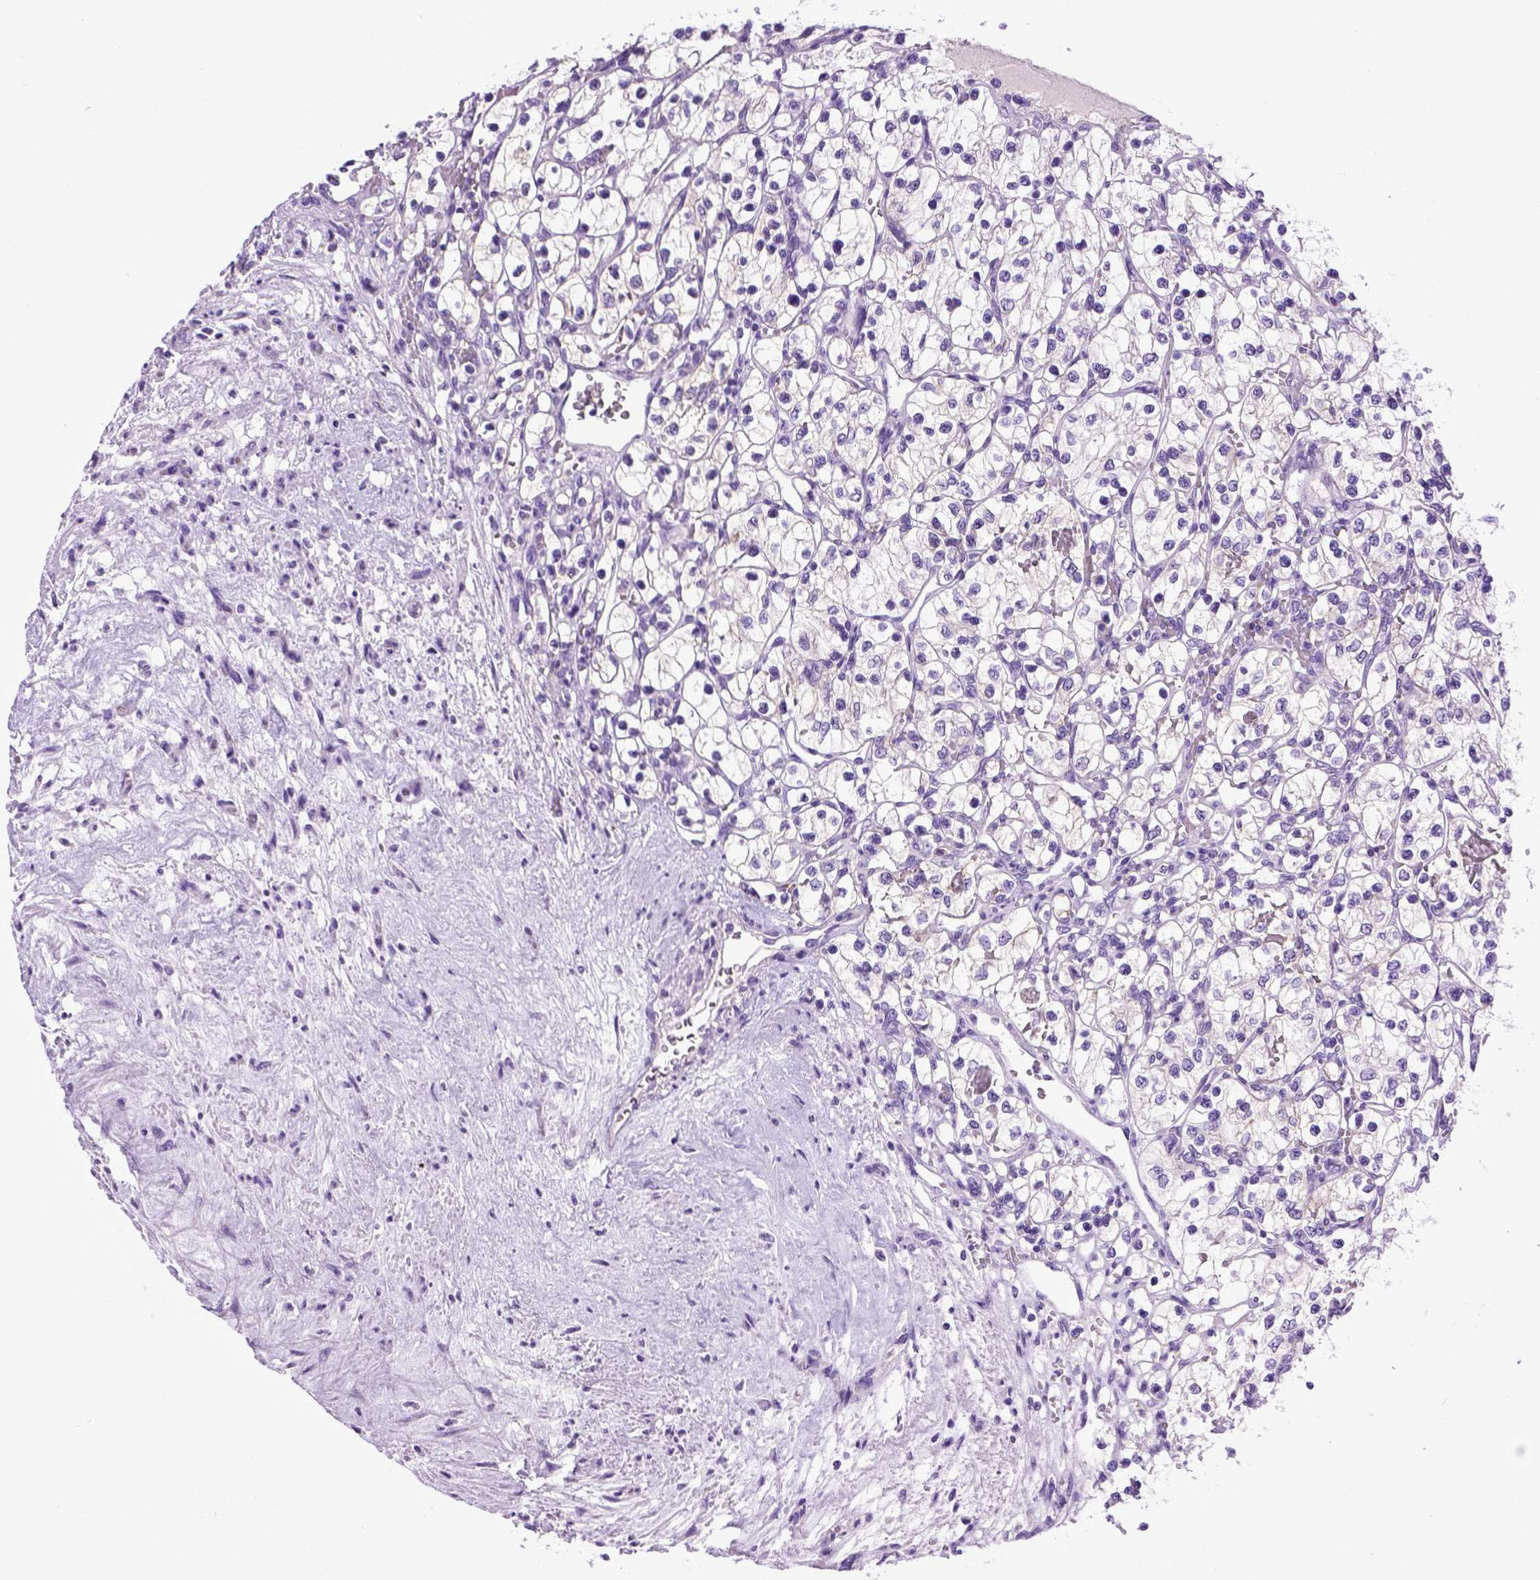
{"staining": {"intensity": "negative", "quantity": "none", "location": "none"}, "tissue": "renal cancer", "cell_type": "Tumor cells", "image_type": "cancer", "snomed": [{"axis": "morphology", "description": "Adenocarcinoma, NOS"}, {"axis": "topography", "description": "Kidney"}], "caption": "Tumor cells are negative for protein expression in human renal adenocarcinoma.", "gene": "CDH1", "patient": {"sex": "female", "age": 69}}